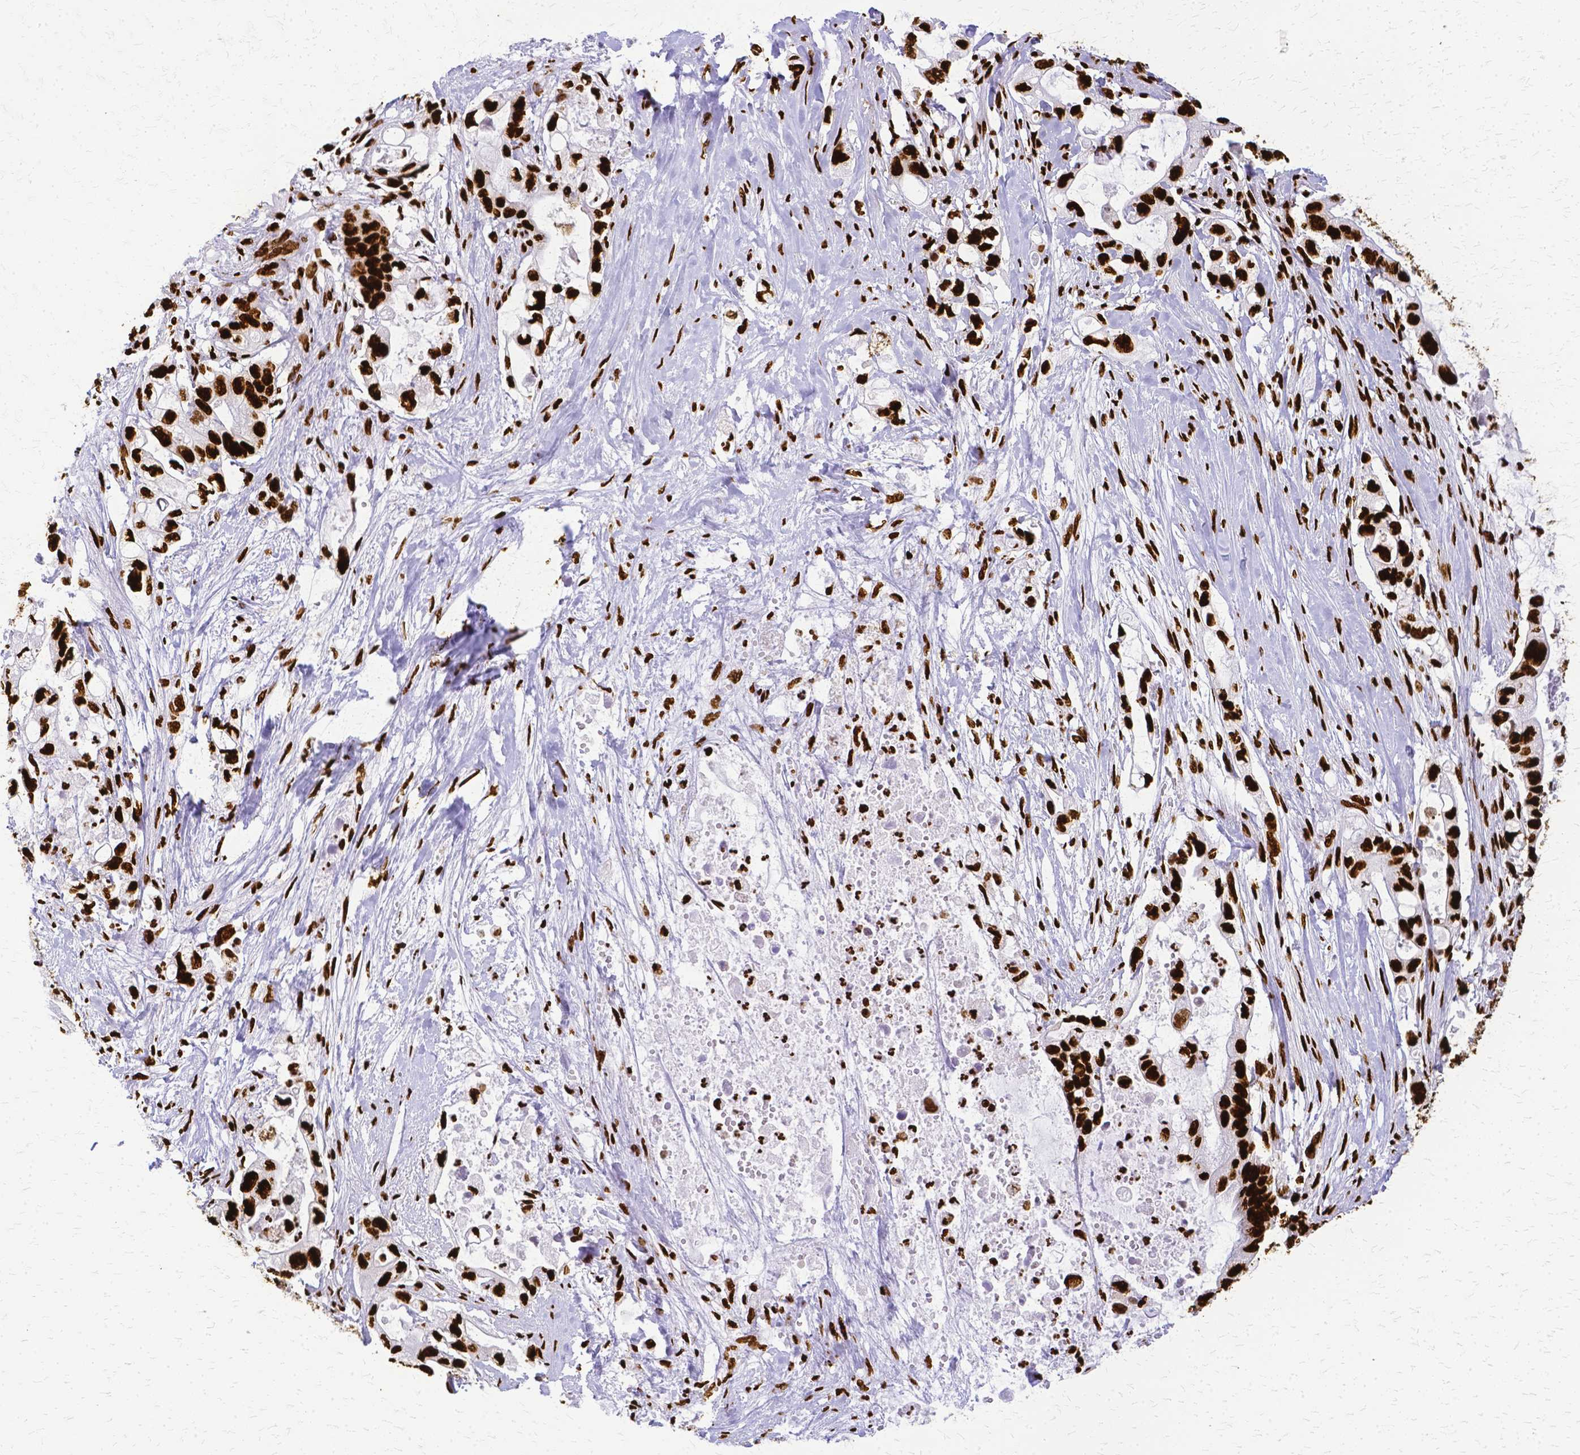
{"staining": {"intensity": "strong", "quantity": ">75%", "location": "nuclear"}, "tissue": "pancreatic cancer", "cell_type": "Tumor cells", "image_type": "cancer", "snomed": [{"axis": "morphology", "description": "Adenocarcinoma, NOS"}, {"axis": "topography", "description": "Pancreas"}], "caption": "High-power microscopy captured an IHC image of adenocarcinoma (pancreatic), revealing strong nuclear expression in about >75% of tumor cells.", "gene": "SFPQ", "patient": {"sex": "female", "age": 72}}